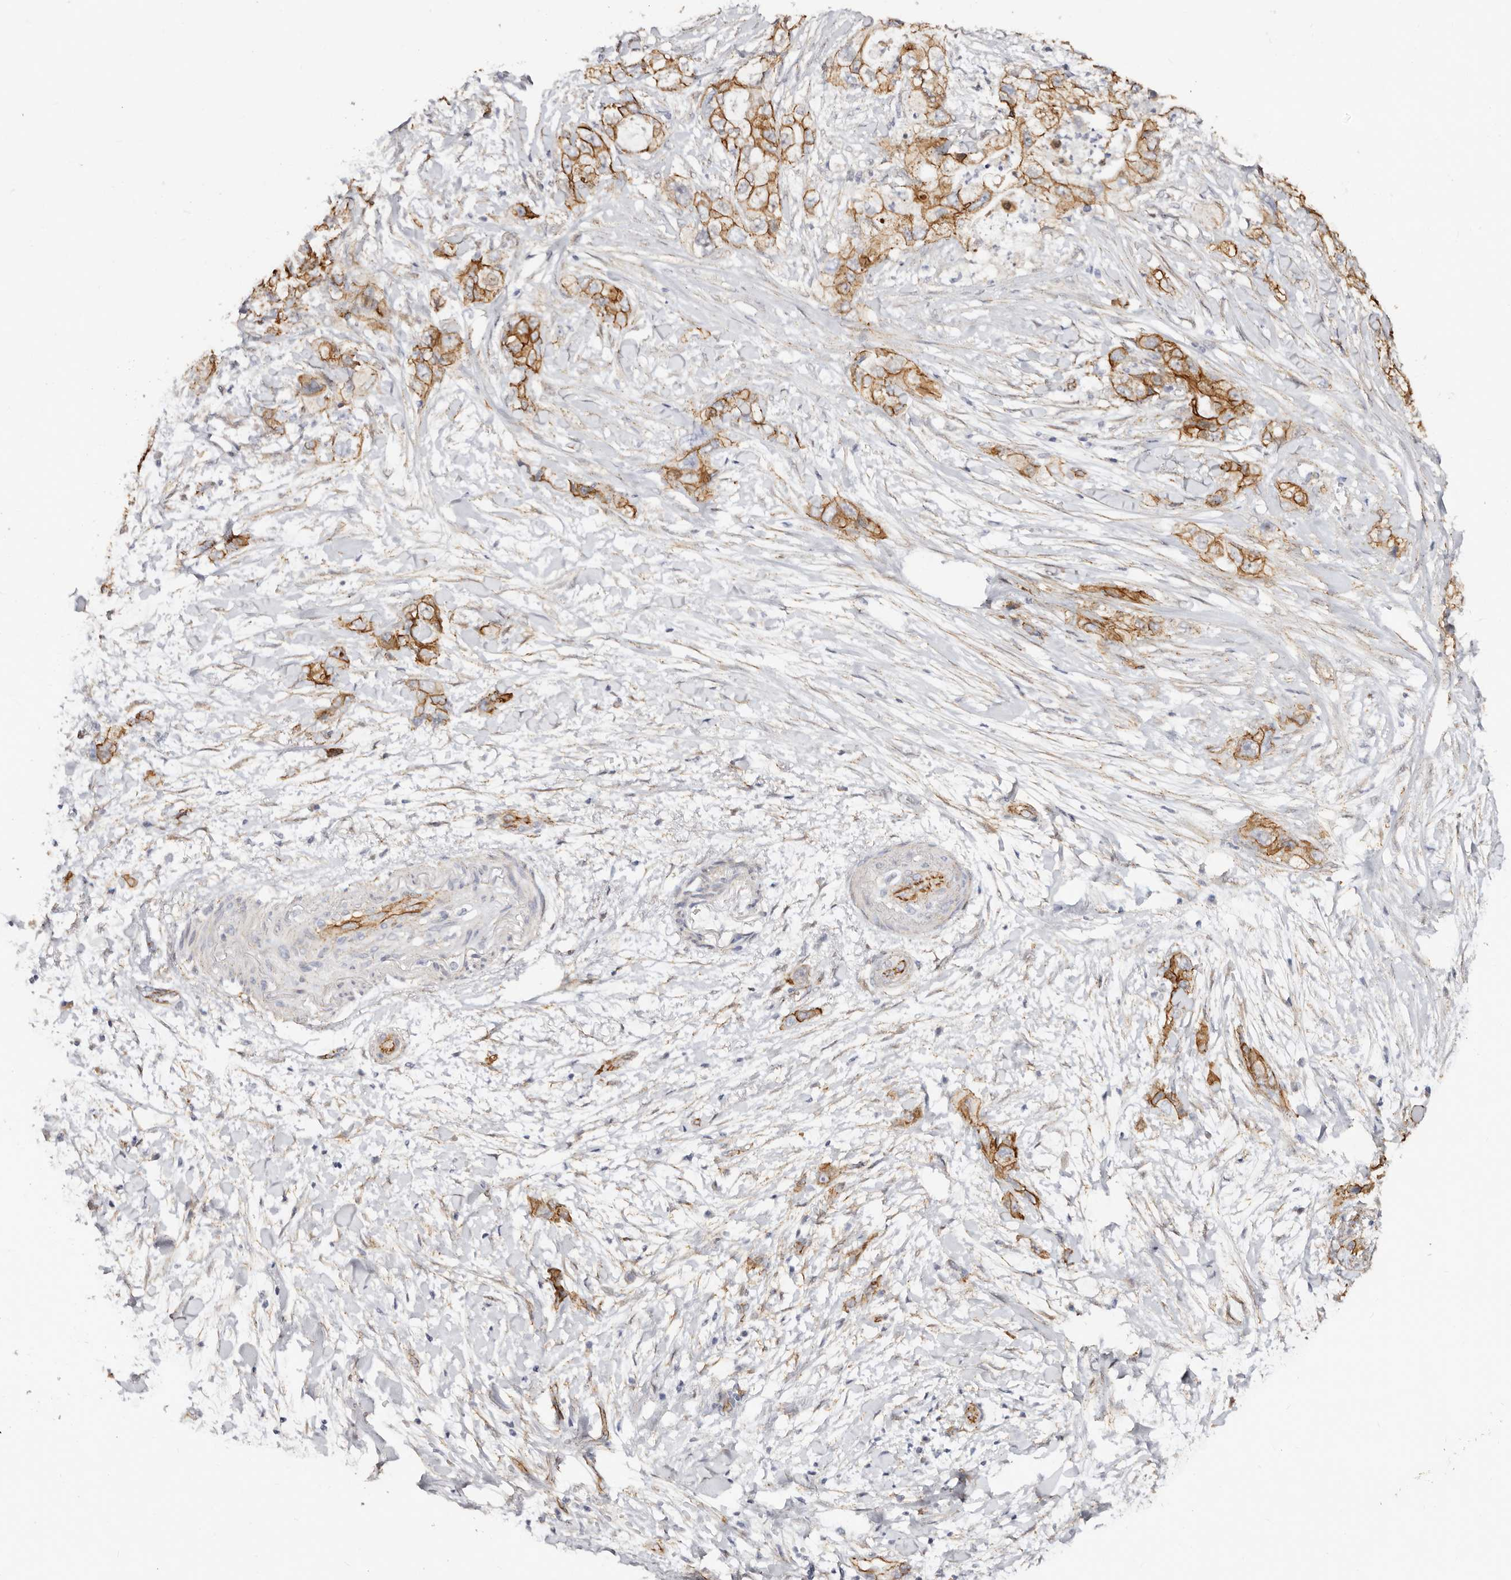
{"staining": {"intensity": "strong", "quantity": ">75%", "location": "cytoplasmic/membranous"}, "tissue": "pancreatic cancer", "cell_type": "Tumor cells", "image_type": "cancer", "snomed": [{"axis": "morphology", "description": "Adenocarcinoma, NOS"}, {"axis": "topography", "description": "Pancreas"}], "caption": "Protein analysis of pancreatic cancer tissue displays strong cytoplasmic/membranous positivity in approximately >75% of tumor cells.", "gene": "CTNNB1", "patient": {"sex": "female", "age": 73}}